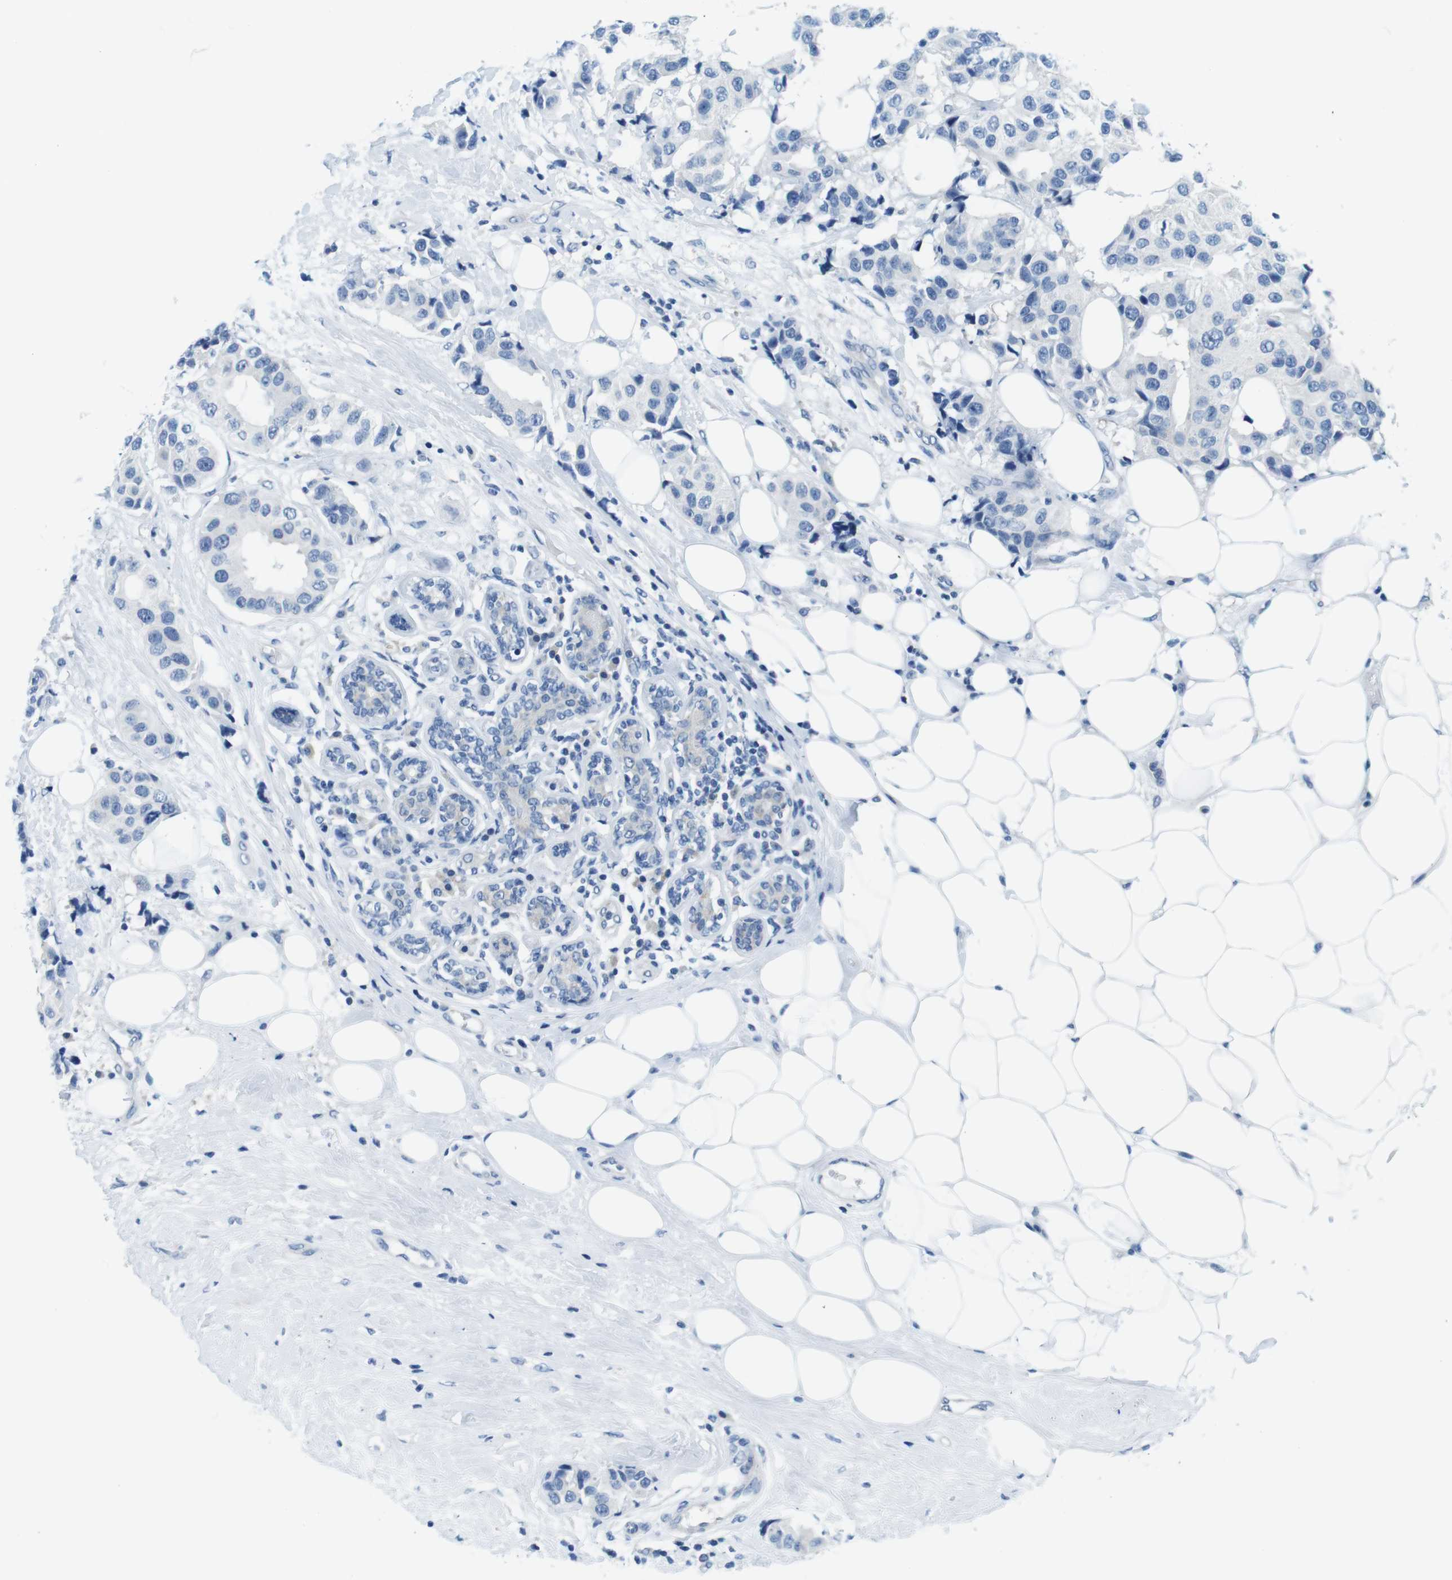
{"staining": {"intensity": "negative", "quantity": "none", "location": "none"}, "tissue": "breast cancer", "cell_type": "Tumor cells", "image_type": "cancer", "snomed": [{"axis": "morphology", "description": "Normal tissue, NOS"}, {"axis": "morphology", "description": "Duct carcinoma"}, {"axis": "topography", "description": "Breast"}], "caption": "The histopathology image reveals no staining of tumor cells in breast cancer (intraductal carcinoma). (DAB immunohistochemistry with hematoxylin counter stain).", "gene": "EIF2B5", "patient": {"sex": "female", "age": 39}}